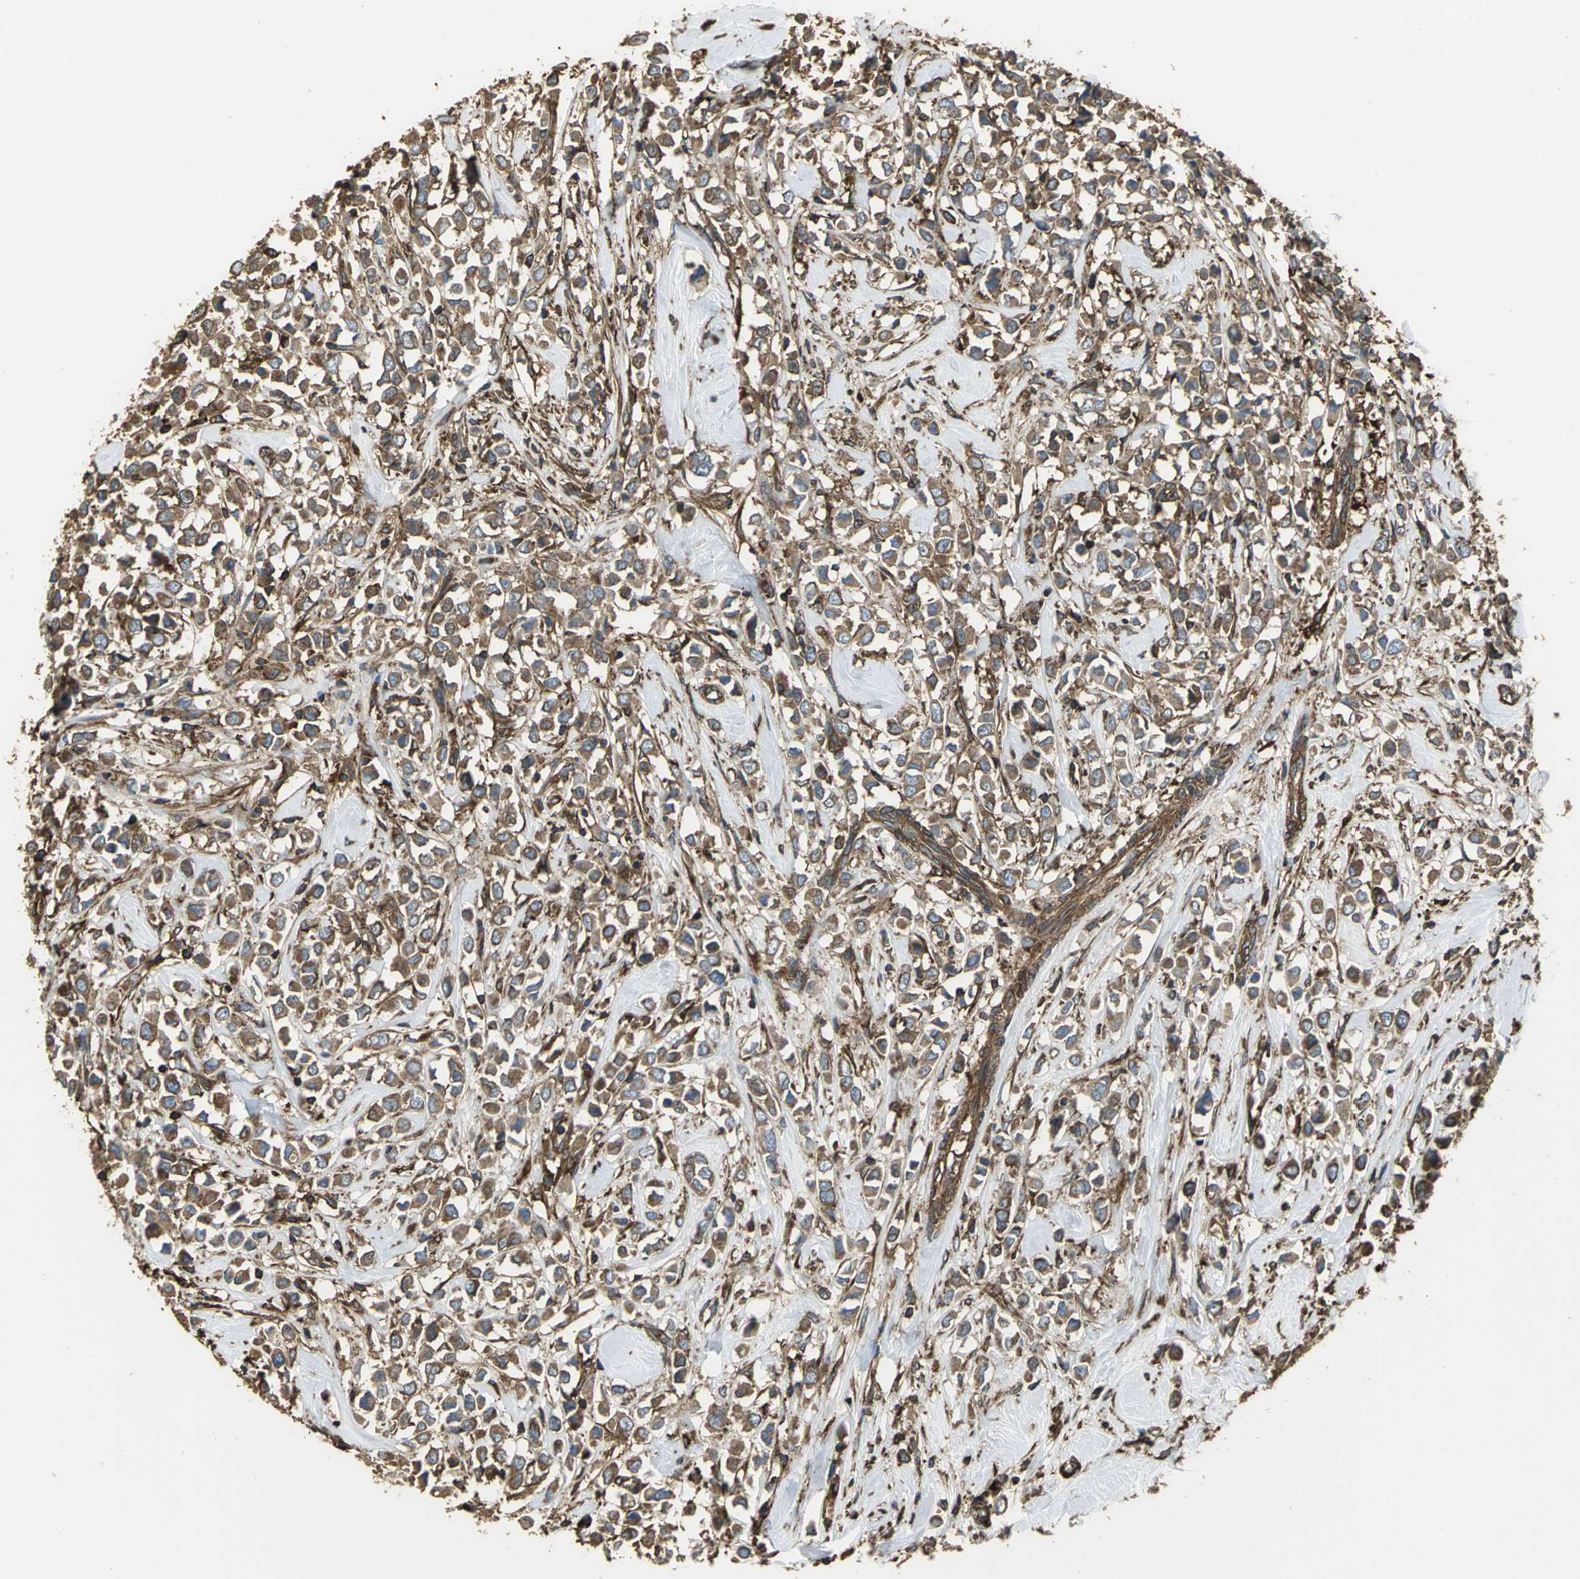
{"staining": {"intensity": "strong", "quantity": ">75%", "location": "cytoplasmic/membranous"}, "tissue": "breast cancer", "cell_type": "Tumor cells", "image_type": "cancer", "snomed": [{"axis": "morphology", "description": "Duct carcinoma"}, {"axis": "topography", "description": "Breast"}], "caption": "A photomicrograph showing strong cytoplasmic/membranous expression in approximately >75% of tumor cells in breast cancer (intraductal carcinoma), as visualized by brown immunohistochemical staining.", "gene": "TLN1", "patient": {"sex": "female", "age": 61}}